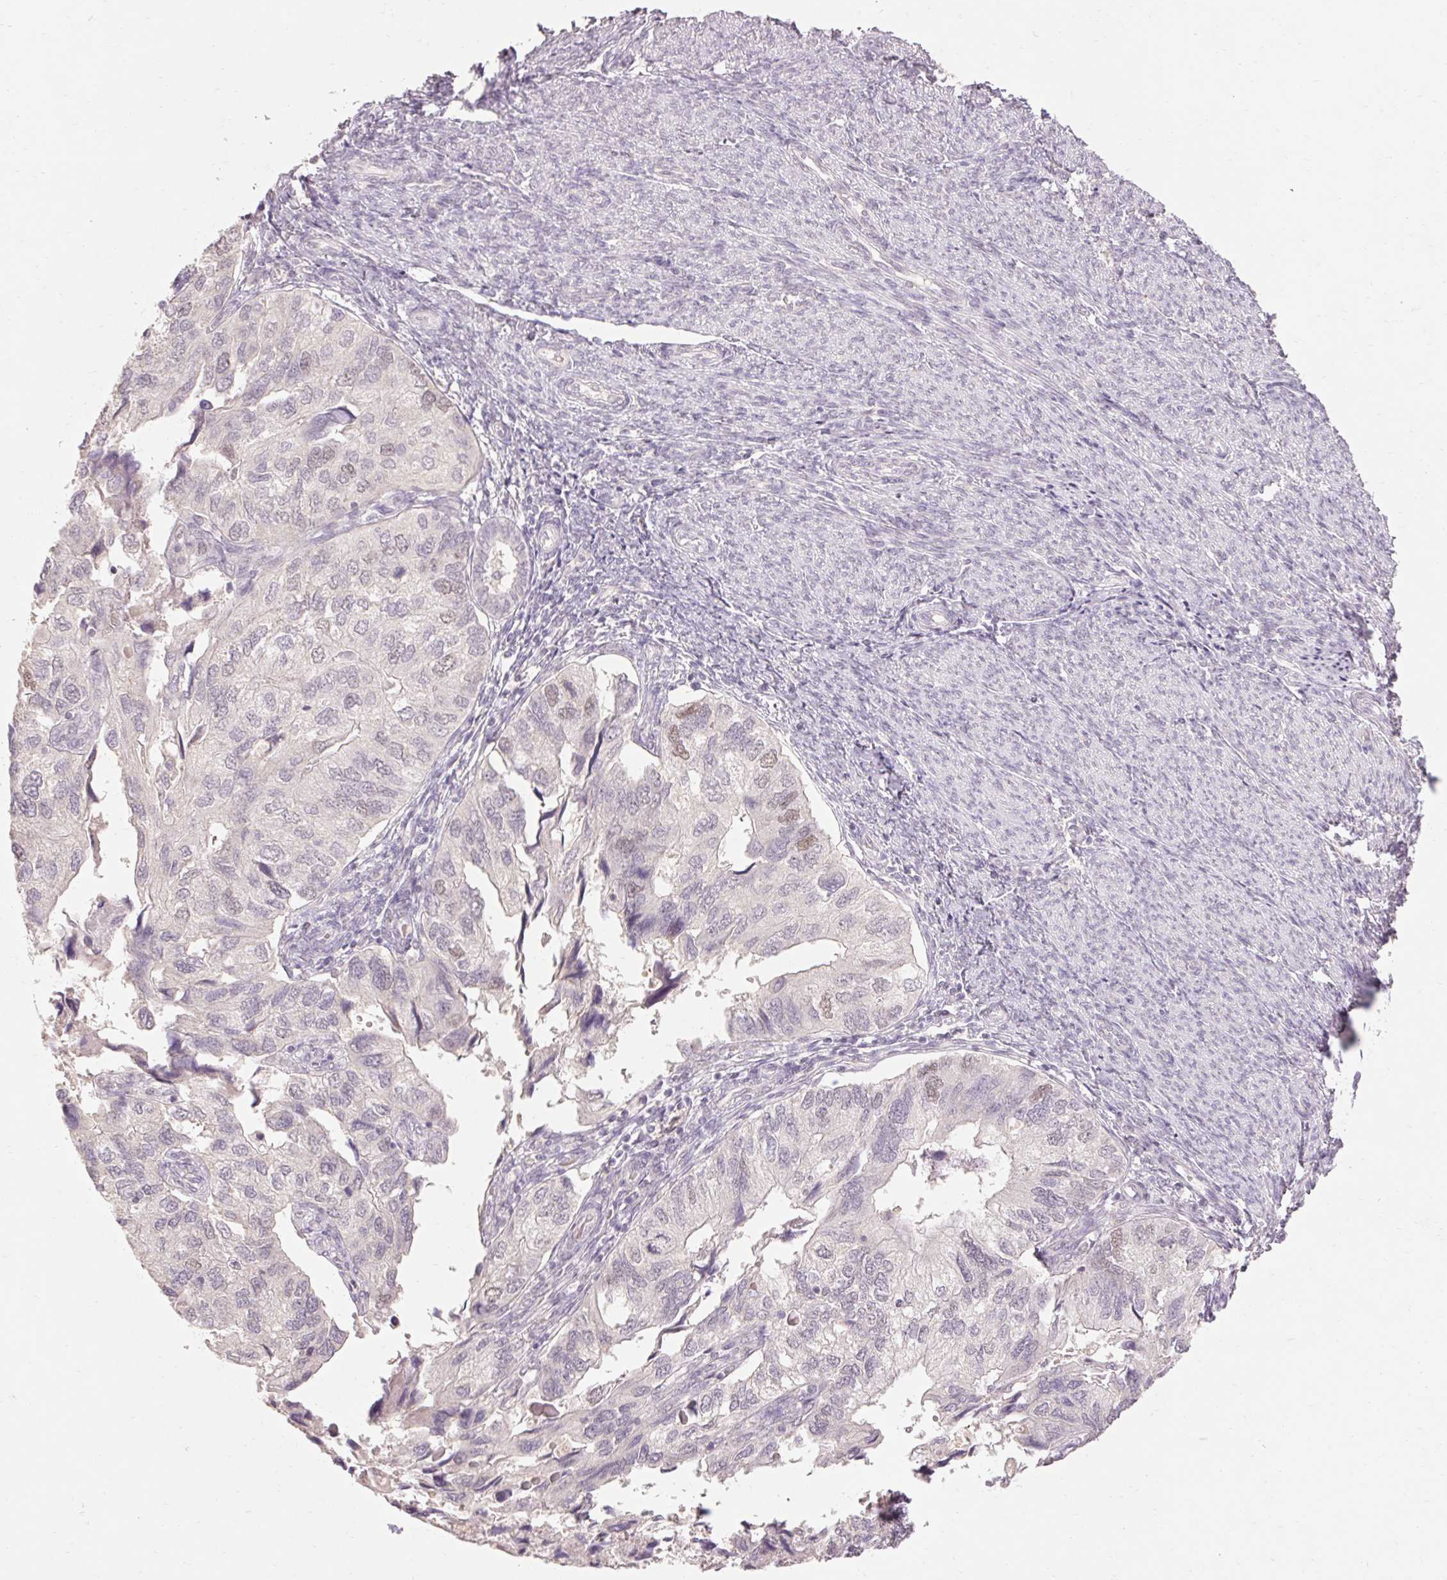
{"staining": {"intensity": "weak", "quantity": "<25%", "location": "nuclear"}, "tissue": "endometrial cancer", "cell_type": "Tumor cells", "image_type": "cancer", "snomed": [{"axis": "morphology", "description": "Carcinoma, NOS"}, {"axis": "topography", "description": "Uterus"}], "caption": "Endometrial carcinoma stained for a protein using IHC demonstrates no positivity tumor cells.", "gene": "SKP2", "patient": {"sex": "female", "age": 76}}